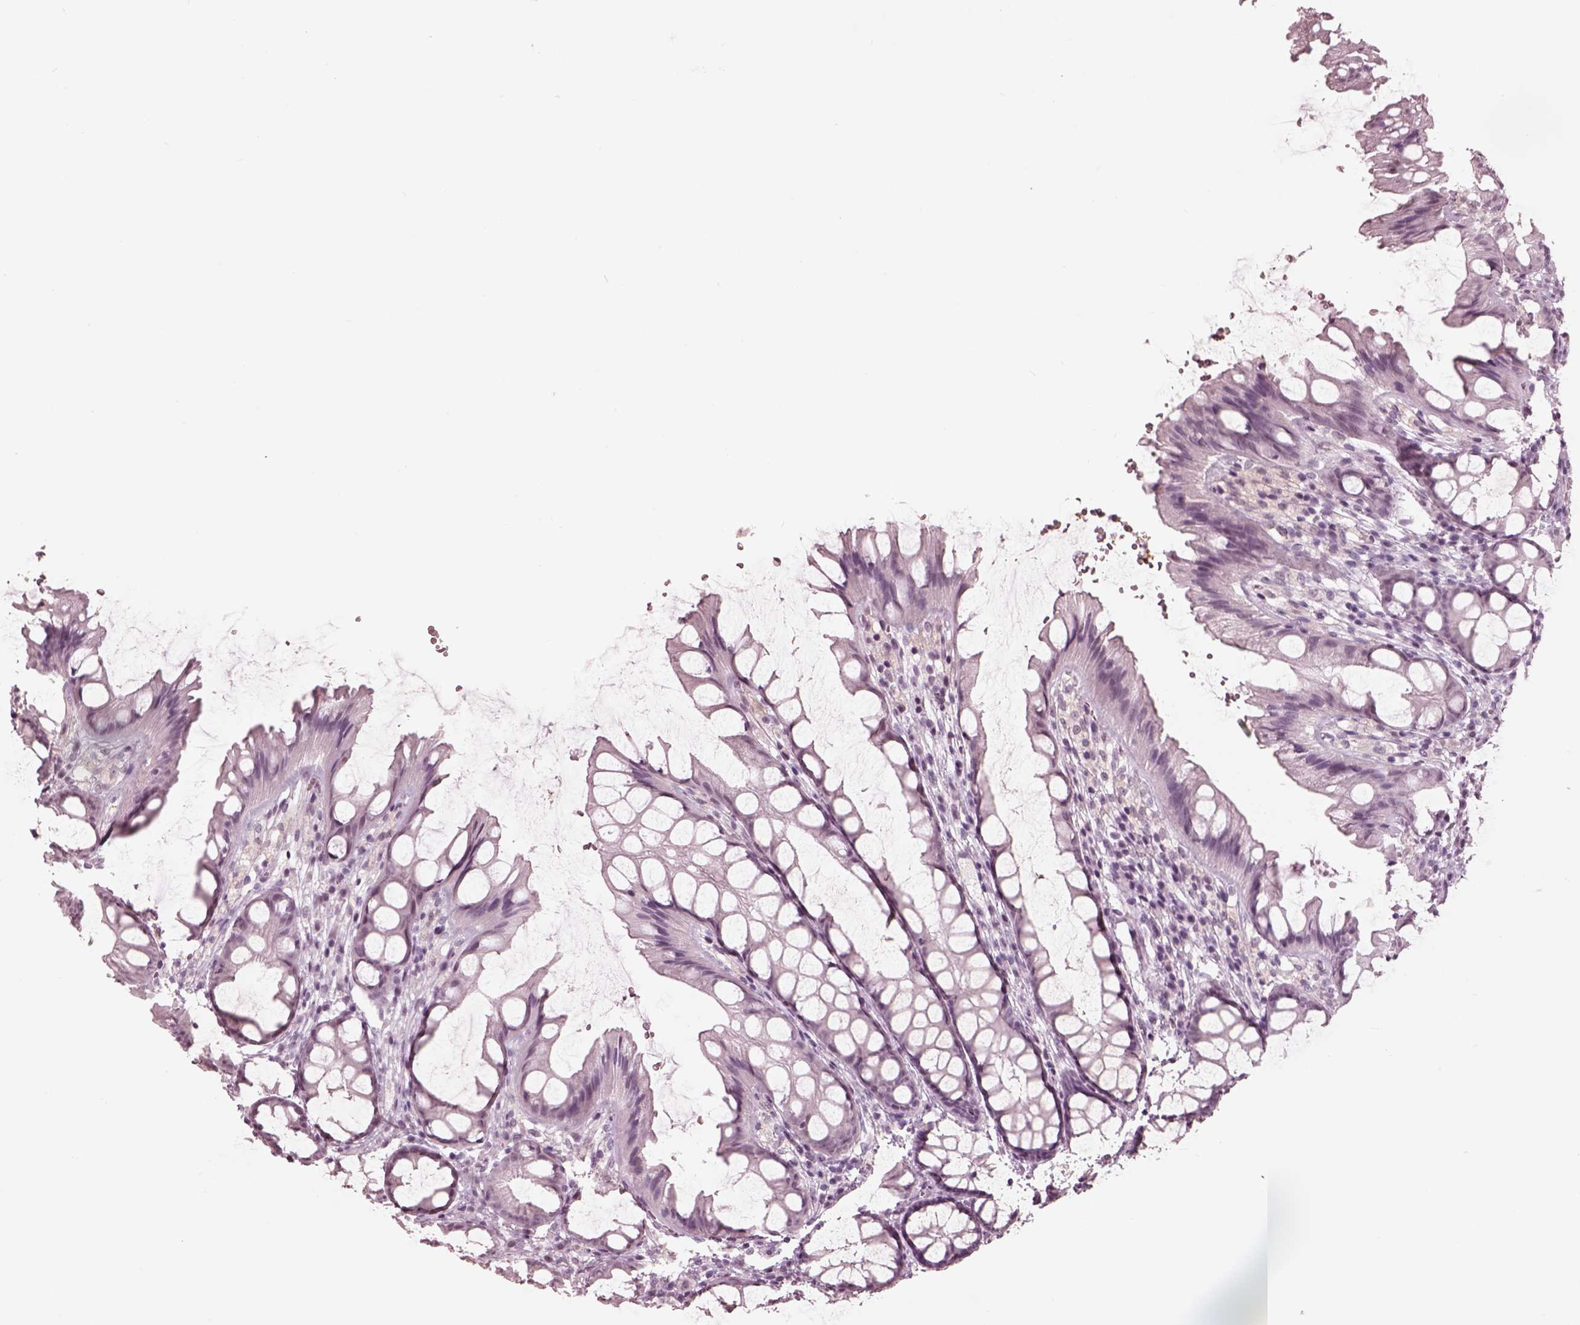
{"staining": {"intensity": "negative", "quantity": "none", "location": "none"}, "tissue": "colon", "cell_type": "Endothelial cells", "image_type": "normal", "snomed": [{"axis": "morphology", "description": "Normal tissue, NOS"}, {"axis": "topography", "description": "Colon"}], "caption": "The photomicrograph exhibits no significant staining in endothelial cells of colon.", "gene": "GARIN4", "patient": {"sex": "male", "age": 47}}